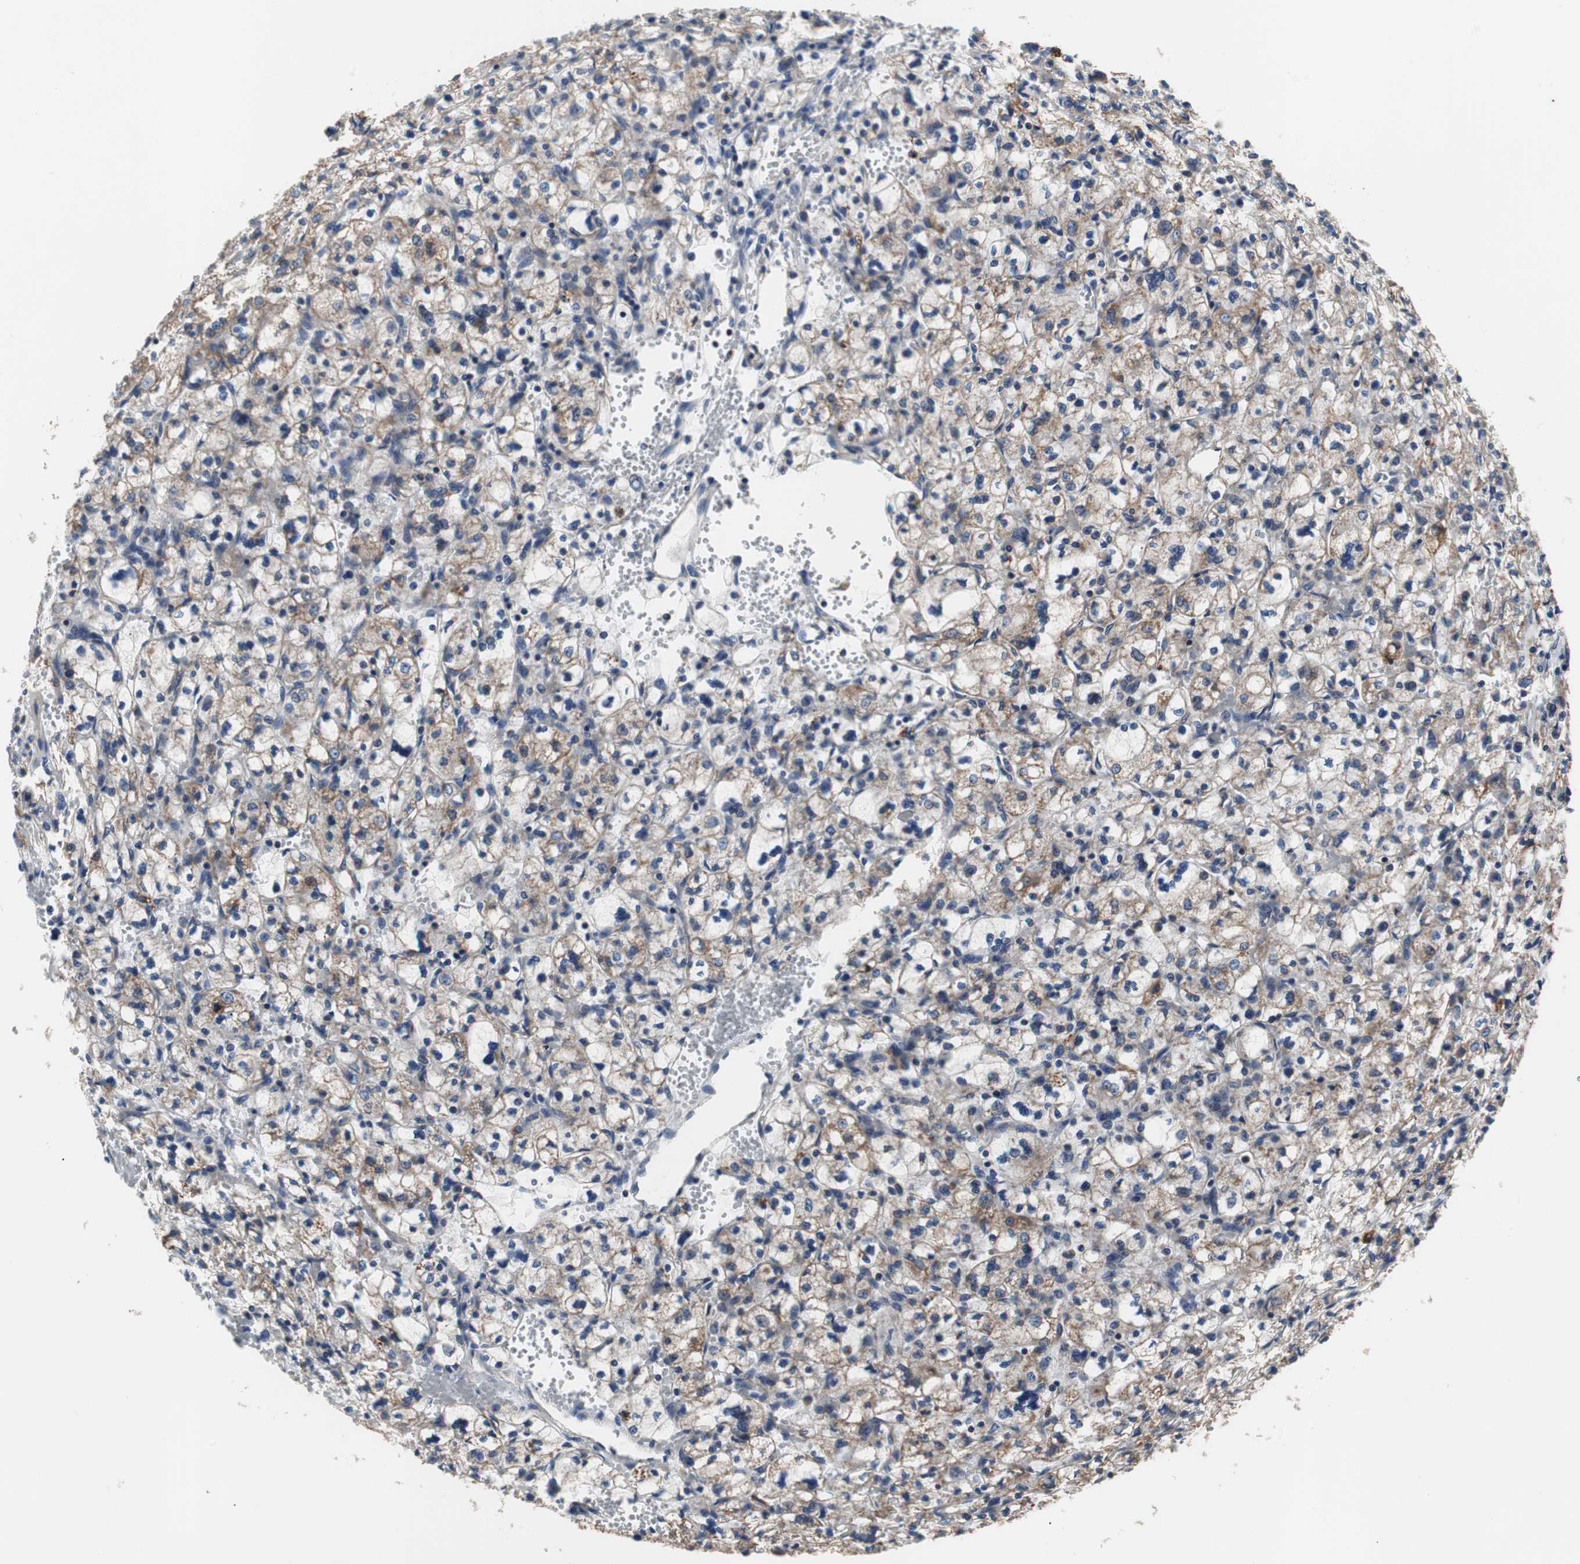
{"staining": {"intensity": "weak", "quantity": "25%-75%", "location": "cytoplasmic/membranous"}, "tissue": "renal cancer", "cell_type": "Tumor cells", "image_type": "cancer", "snomed": [{"axis": "morphology", "description": "Adenocarcinoma, NOS"}, {"axis": "topography", "description": "Kidney"}], "caption": "This is an image of immunohistochemistry (IHC) staining of renal adenocarcinoma, which shows weak expression in the cytoplasmic/membranous of tumor cells.", "gene": "ACTR3", "patient": {"sex": "female", "age": 83}}